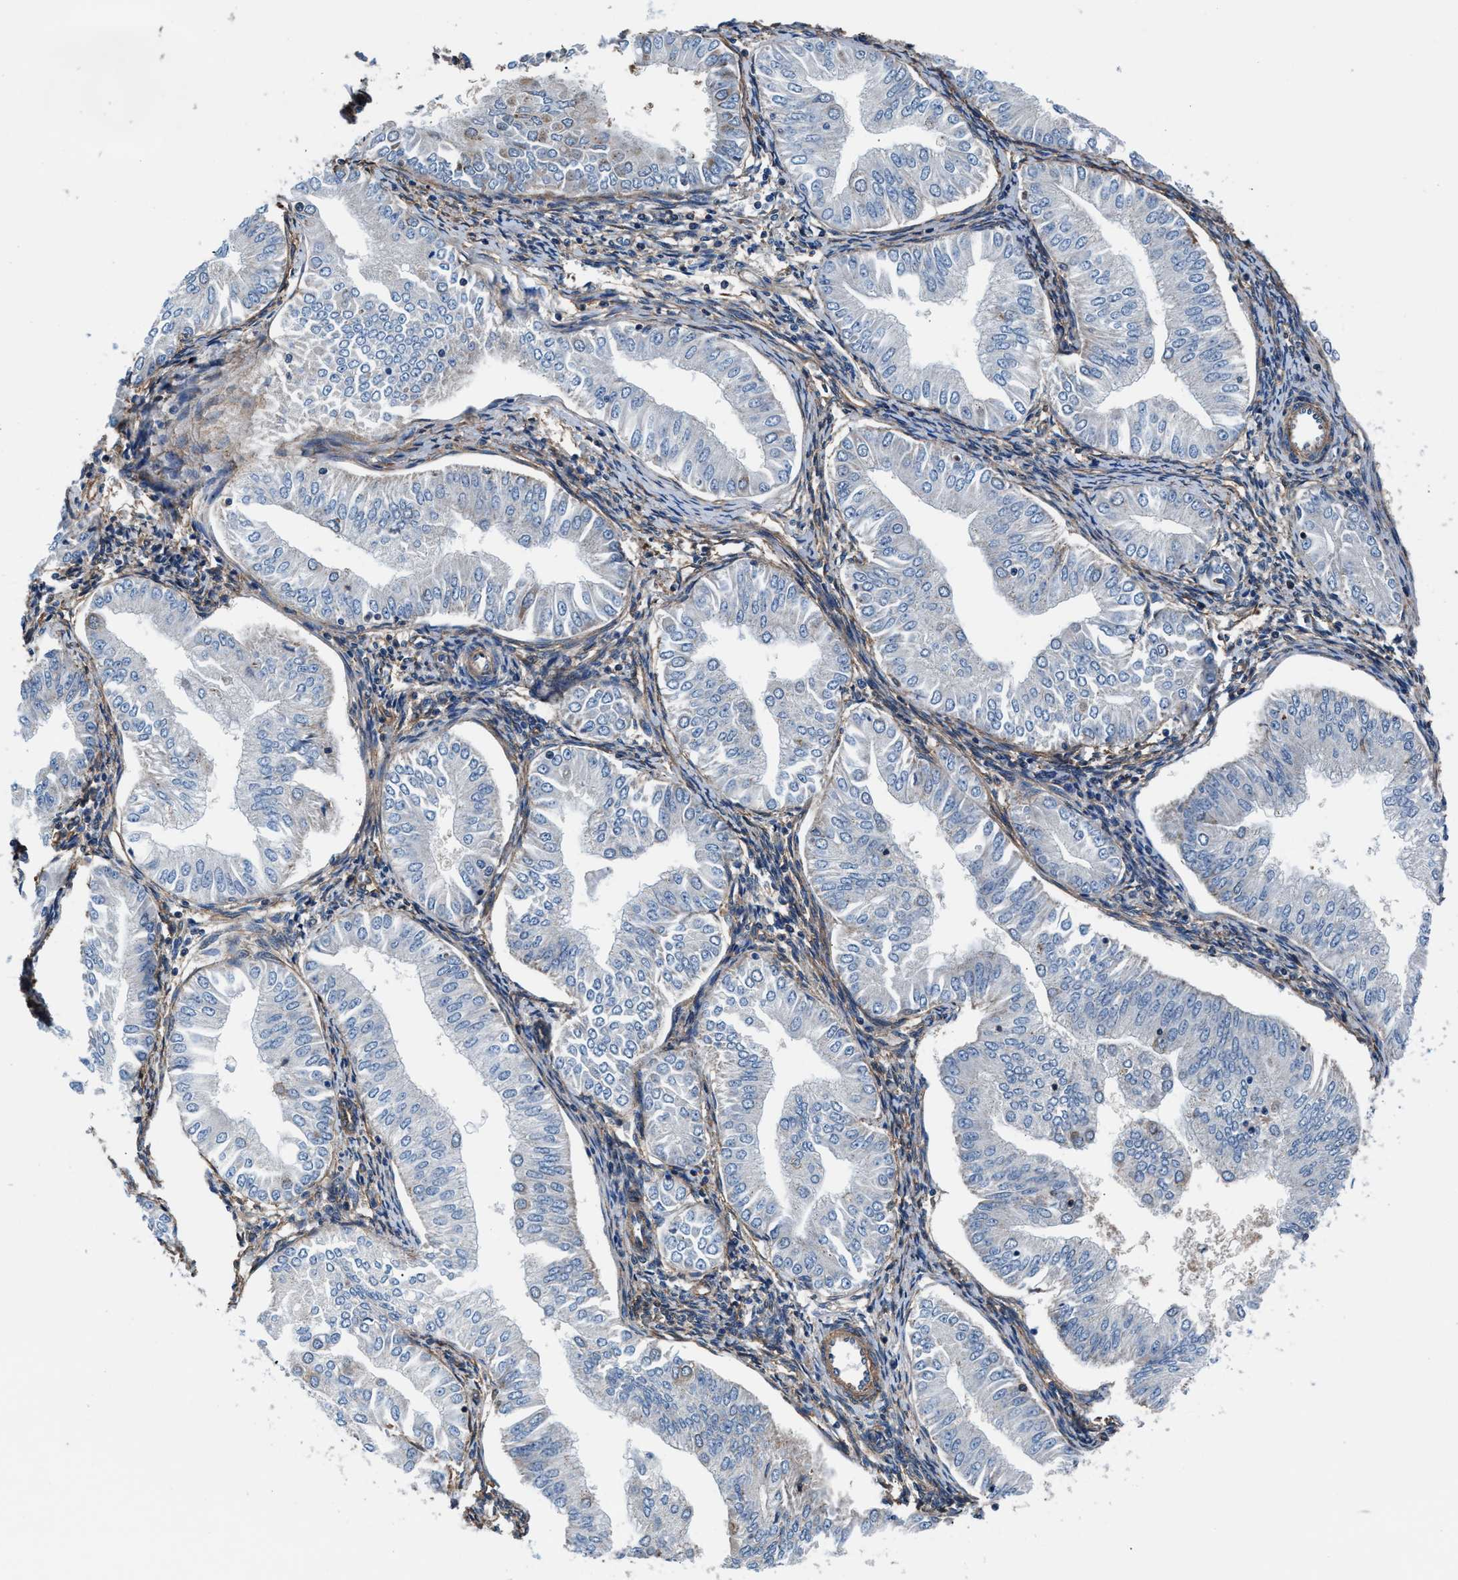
{"staining": {"intensity": "negative", "quantity": "none", "location": "none"}, "tissue": "endometrial cancer", "cell_type": "Tumor cells", "image_type": "cancer", "snomed": [{"axis": "morphology", "description": "Normal tissue, NOS"}, {"axis": "morphology", "description": "Adenocarcinoma, NOS"}, {"axis": "topography", "description": "Endometrium"}], "caption": "Immunohistochemical staining of human endometrial cancer (adenocarcinoma) exhibits no significant positivity in tumor cells.", "gene": "NKTR", "patient": {"sex": "female", "age": 53}}